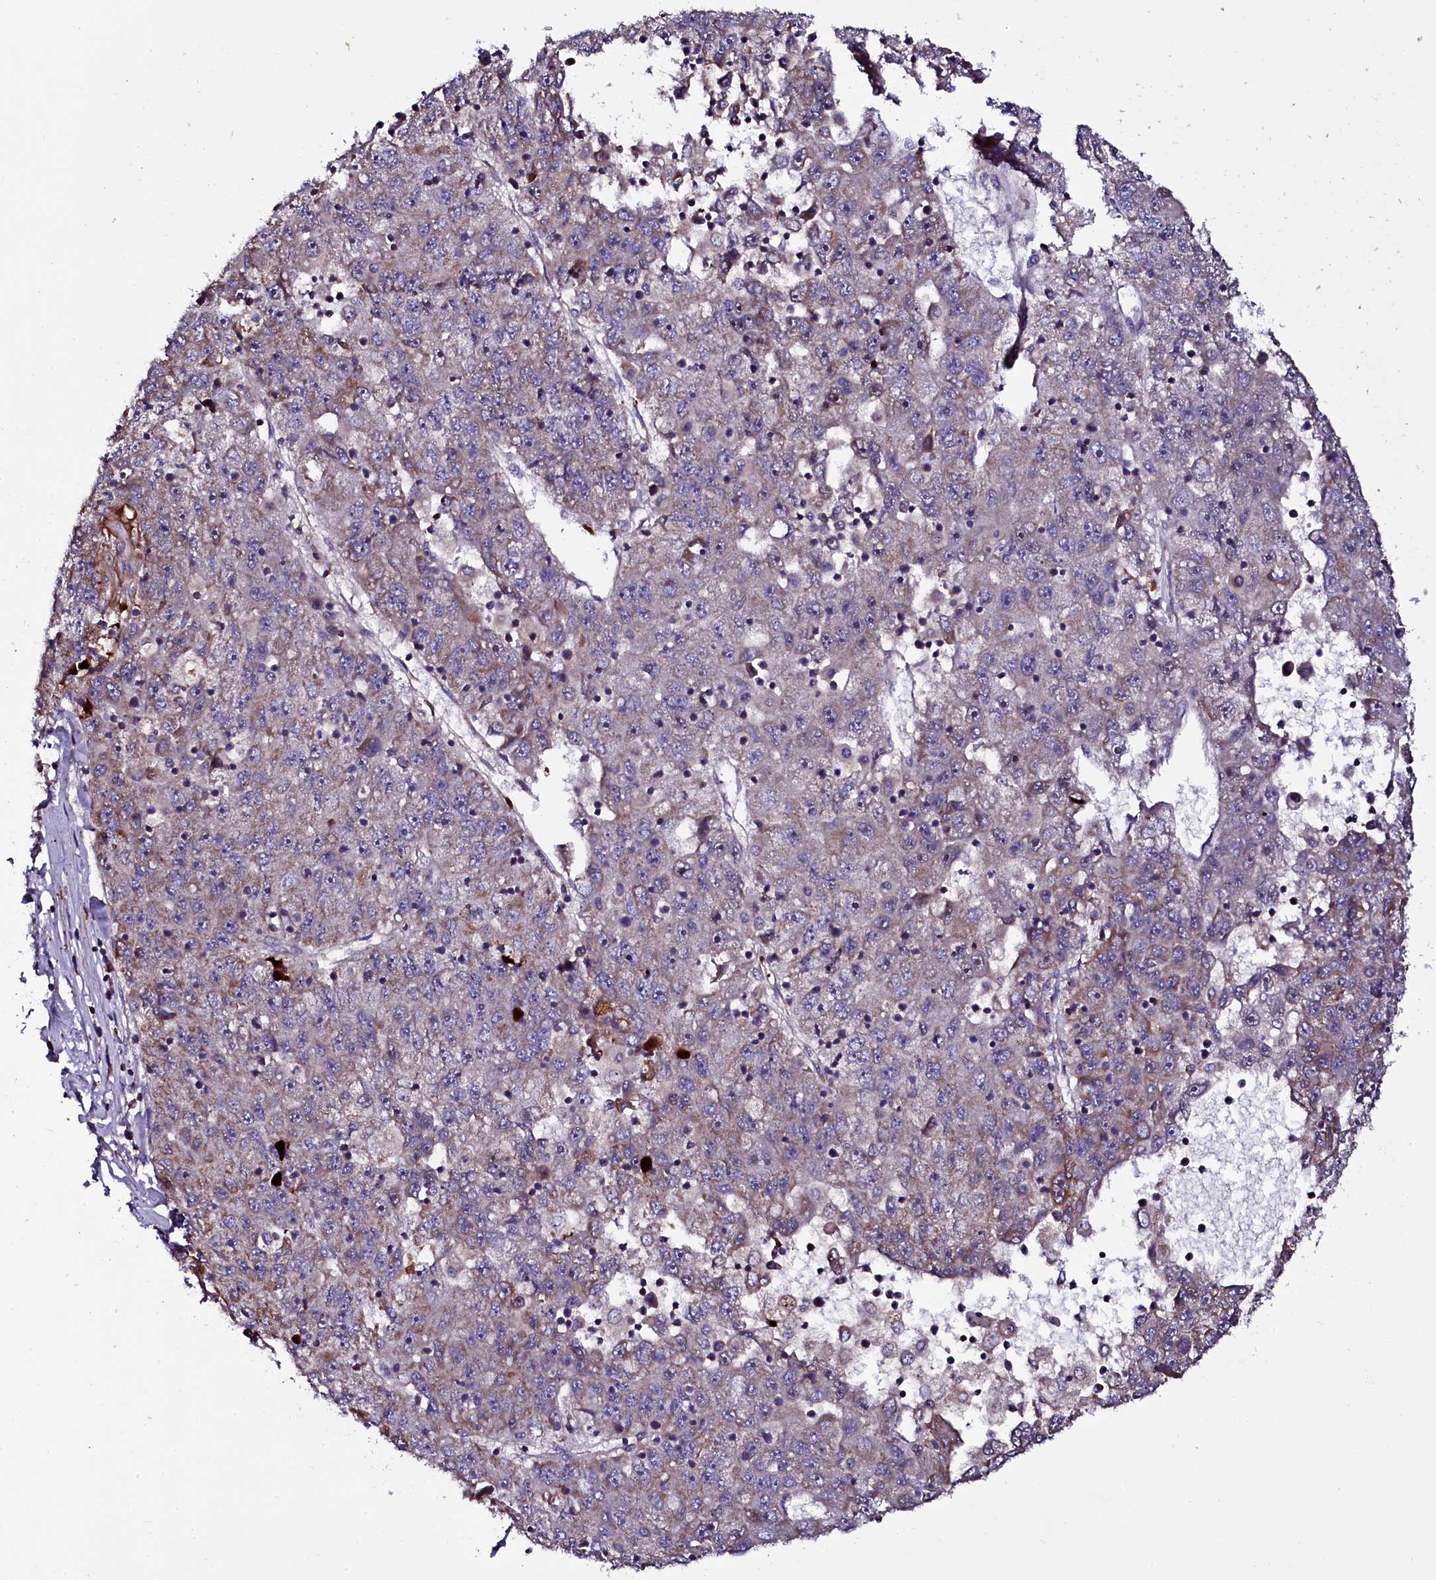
{"staining": {"intensity": "weak", "quantity": "<25%", "location": "cytoplasmic/membranous"}, "tissue": "liver cancer", "cell_type": "Tumor cells", "image_type": "cancer", "snomed": [{"axis": "morphology", "description": "Carcinoma, Hepatocellular, NOS"}, {"axis": "topography", "description": "Liver"}], "caption": "Tumor cells show no significant protein expression in liver cancer.", "gene": "NAA80", "patient": {"sex": "male", "age": 49}}